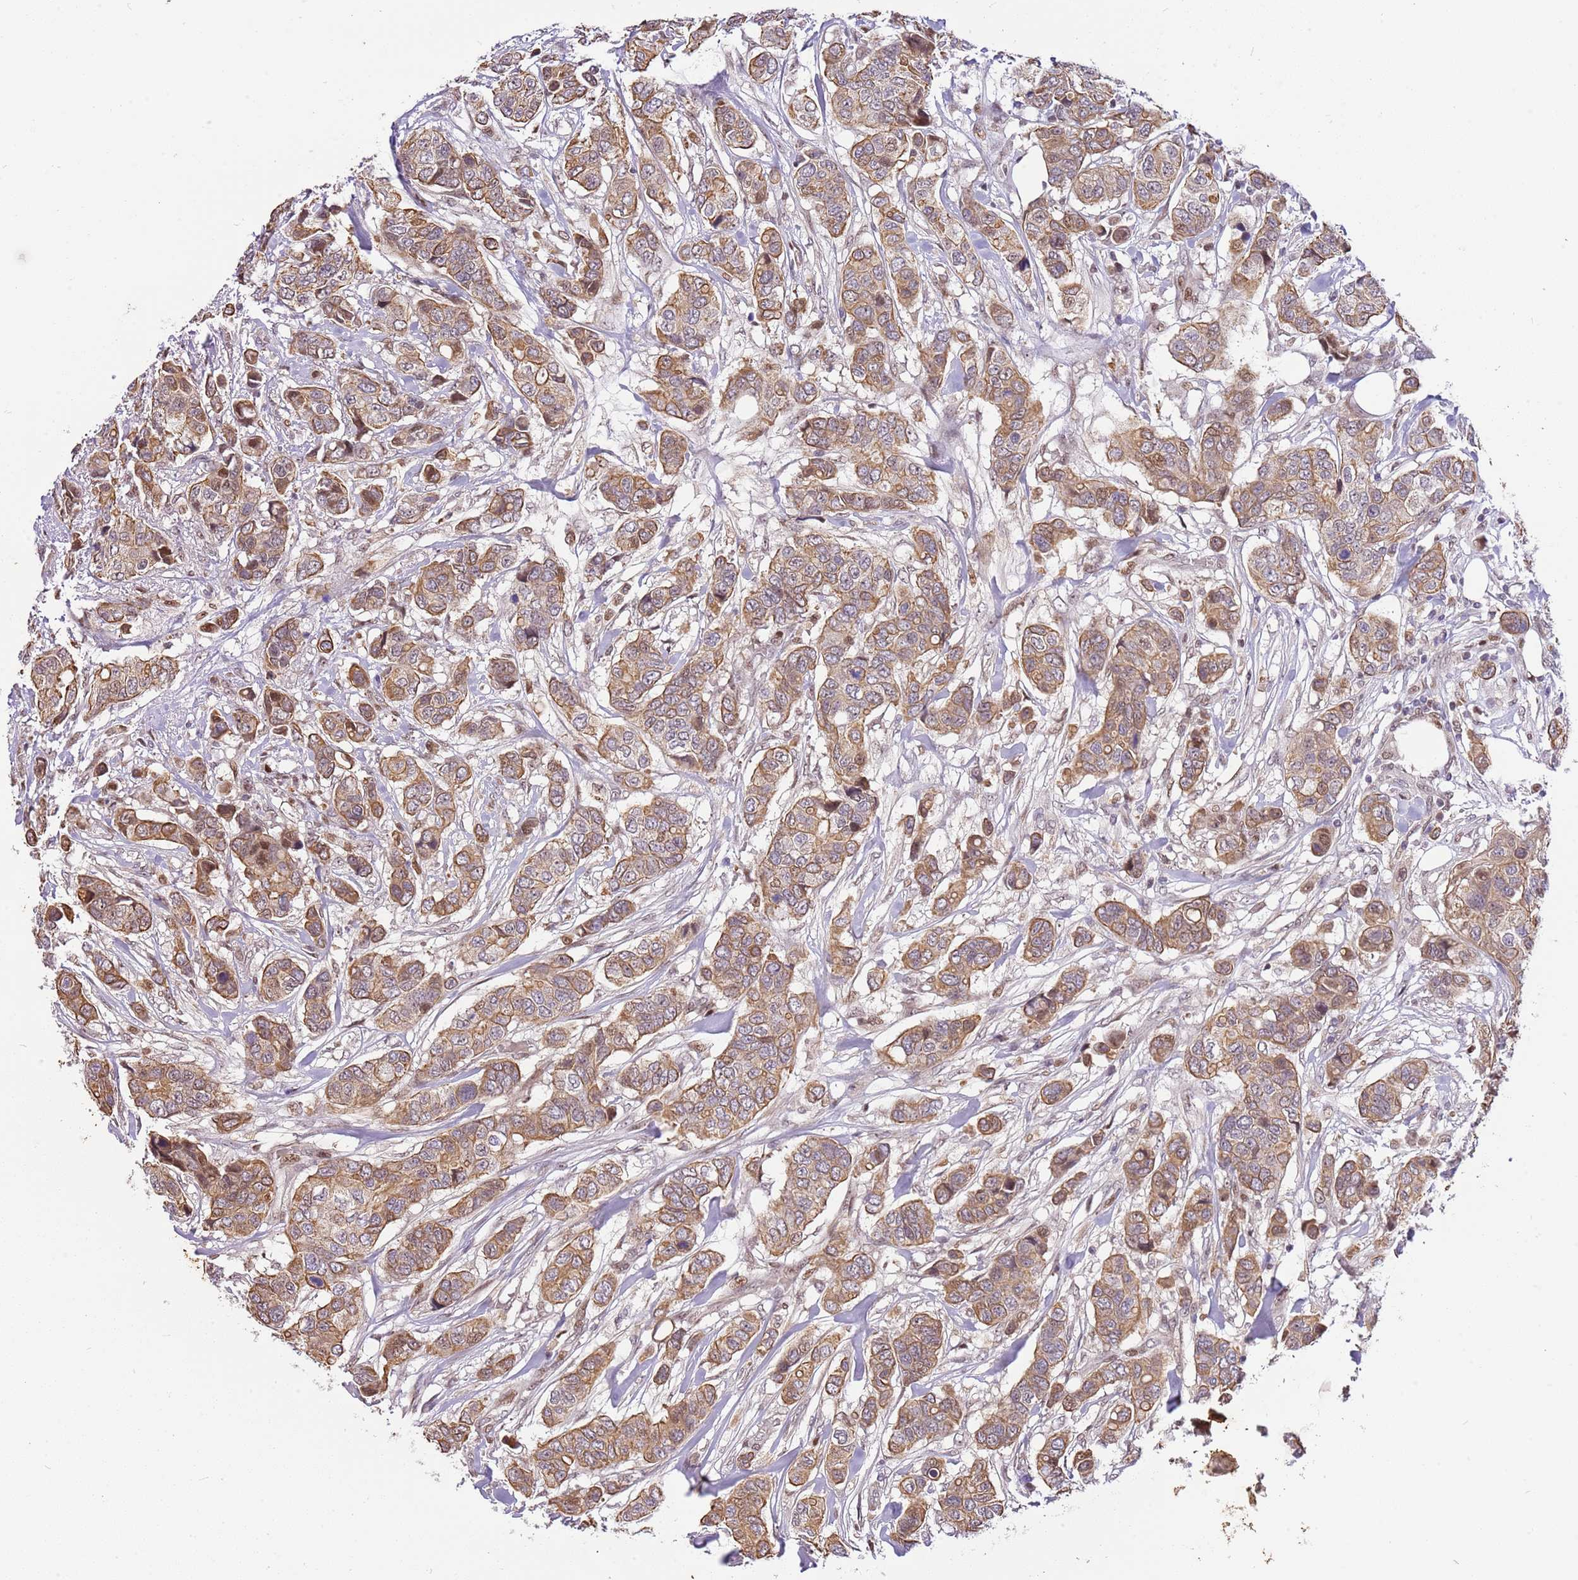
{"staining": {"intensity": "moderate", "quantity": ">75%", "location": "cytoplasmic/membranous"}, "tissue": "breast cancer", "cell_type": "Tumor cells", "image_type": "cancer", "snomed": [{"axis": "morphology", "description": "Lobular carcinoma"}, {"axis": "topography", "description": "Breast"}], "caption": "Lobular carcinoma (breast) stained for a protein (brown) shows moderate cytoplasmic/membranous positive expression in about >75% of tumor cells.", "gene": "RFK", "patient": {"sex": "female", "age": 51}}